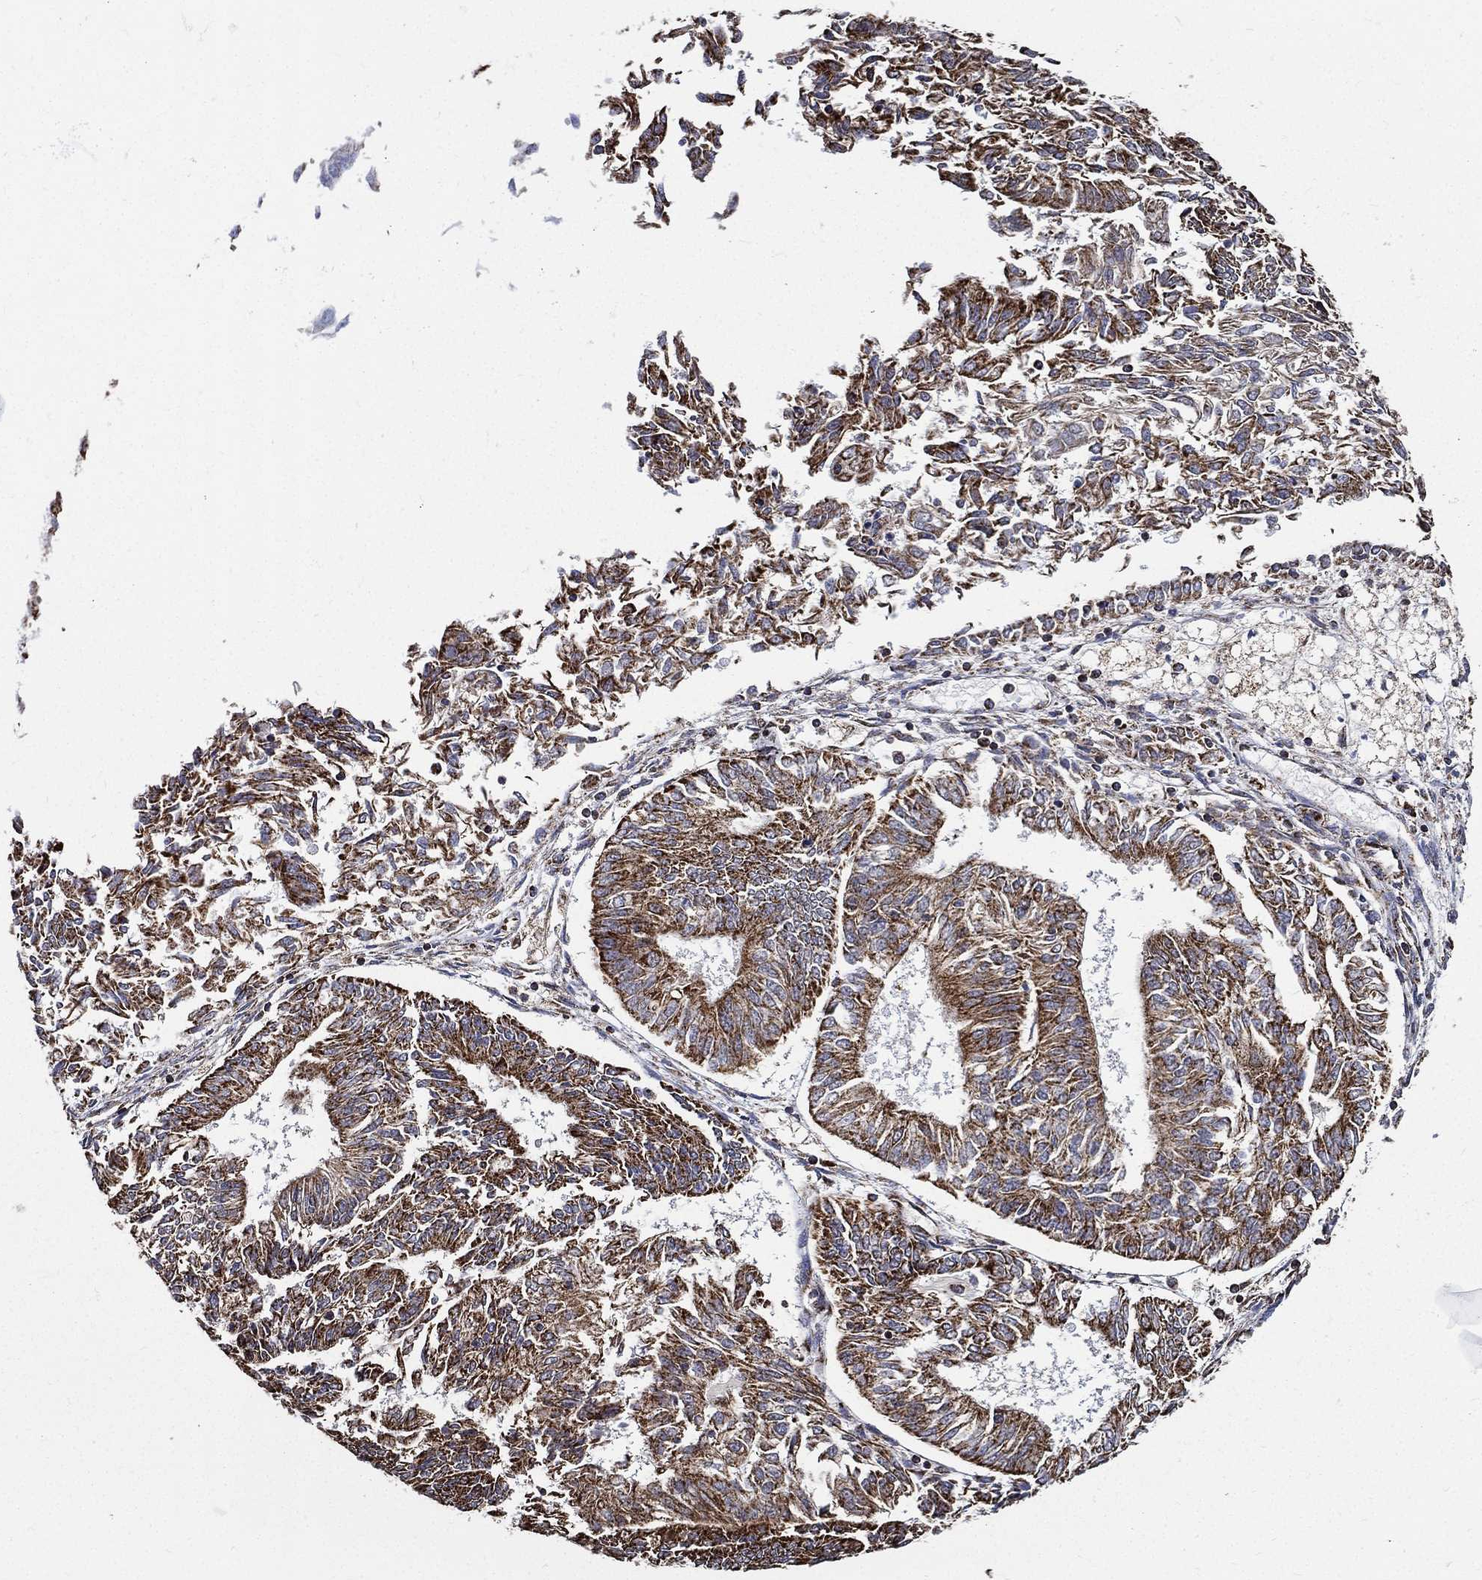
{"staining": {"intensity": "strong", "quantity": "25%-75%", "location": "cytoplasmic/membranous"}, "tissue": "endometrial cancer", "cell_type": "Tumor cells", "image_type": "cancer", "snomed": [{"axis": "morphology", "description": "Adenocarcinoma, NOS"}, {"axis": "topography", "description": "Endometrium"}], "caption": "There is high levels of strong cytoplasmic/membranous staining in tumor cells of endometrial adenocarcinoma, as demonstrated by immunohistochemical staining (brown color).", "gene": "NDUFAB1", "patient": {"sex": "female", "age": 58}}